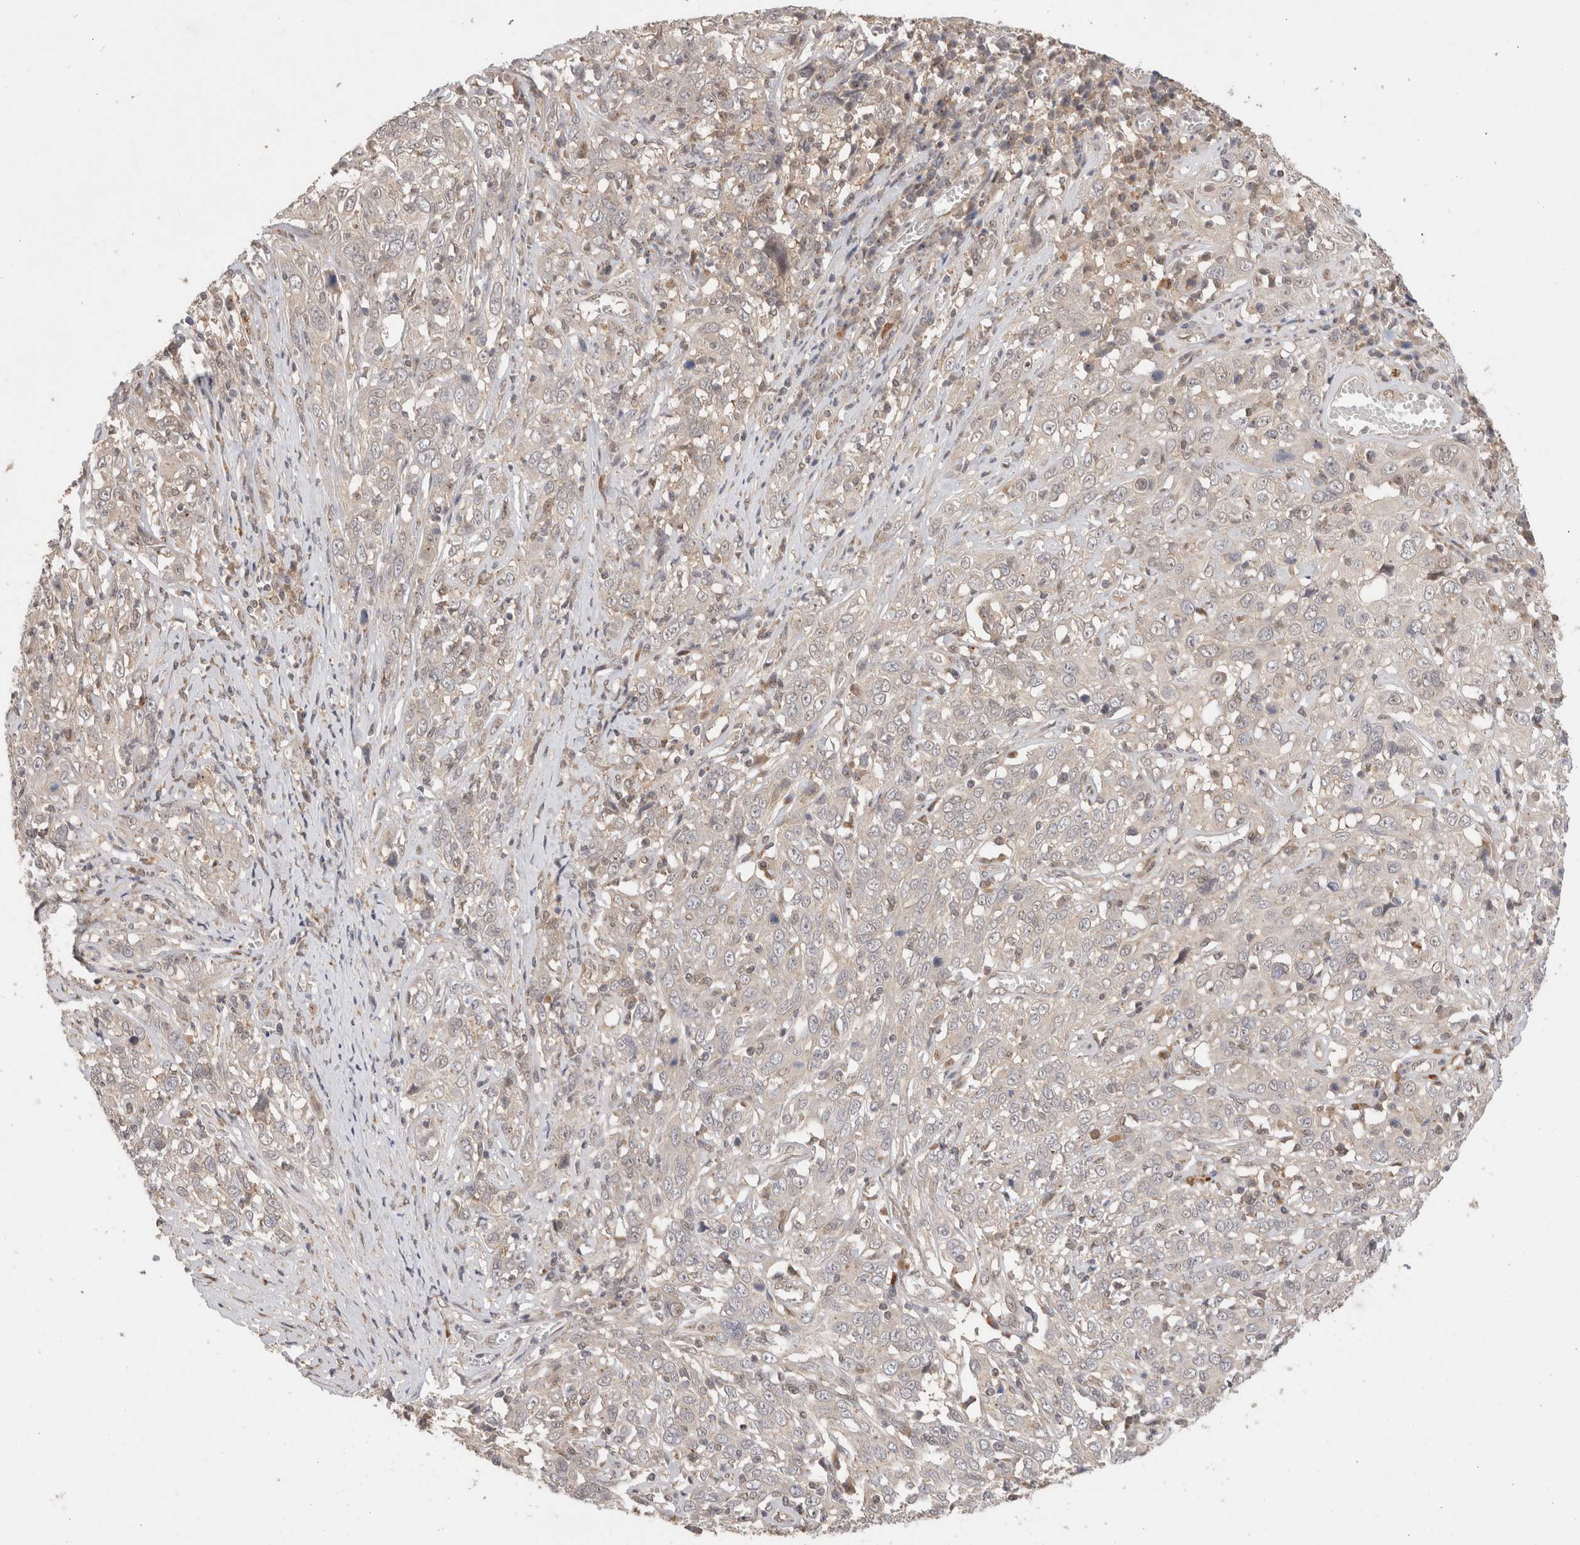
{"staining": {"intensity": "negative", "quantity": "none", "location": "none"}, "tissue": "cervical cancer", "cell_type": "Tumor cells", "image_type": "cancer", "snomed": [{"axis": "morphology", "description": "Squamous cell carcinoma, NOS"}, {"axis": "topography", "description": "Cervix"}], "caption": "Immunohistochemistry (IHC) of cervical cancer (squamous cell carcinoma) exhibits no expression in tumor cells.", "gene": "SLC29A1", "patient": {"sex": "female", "age": 46}}